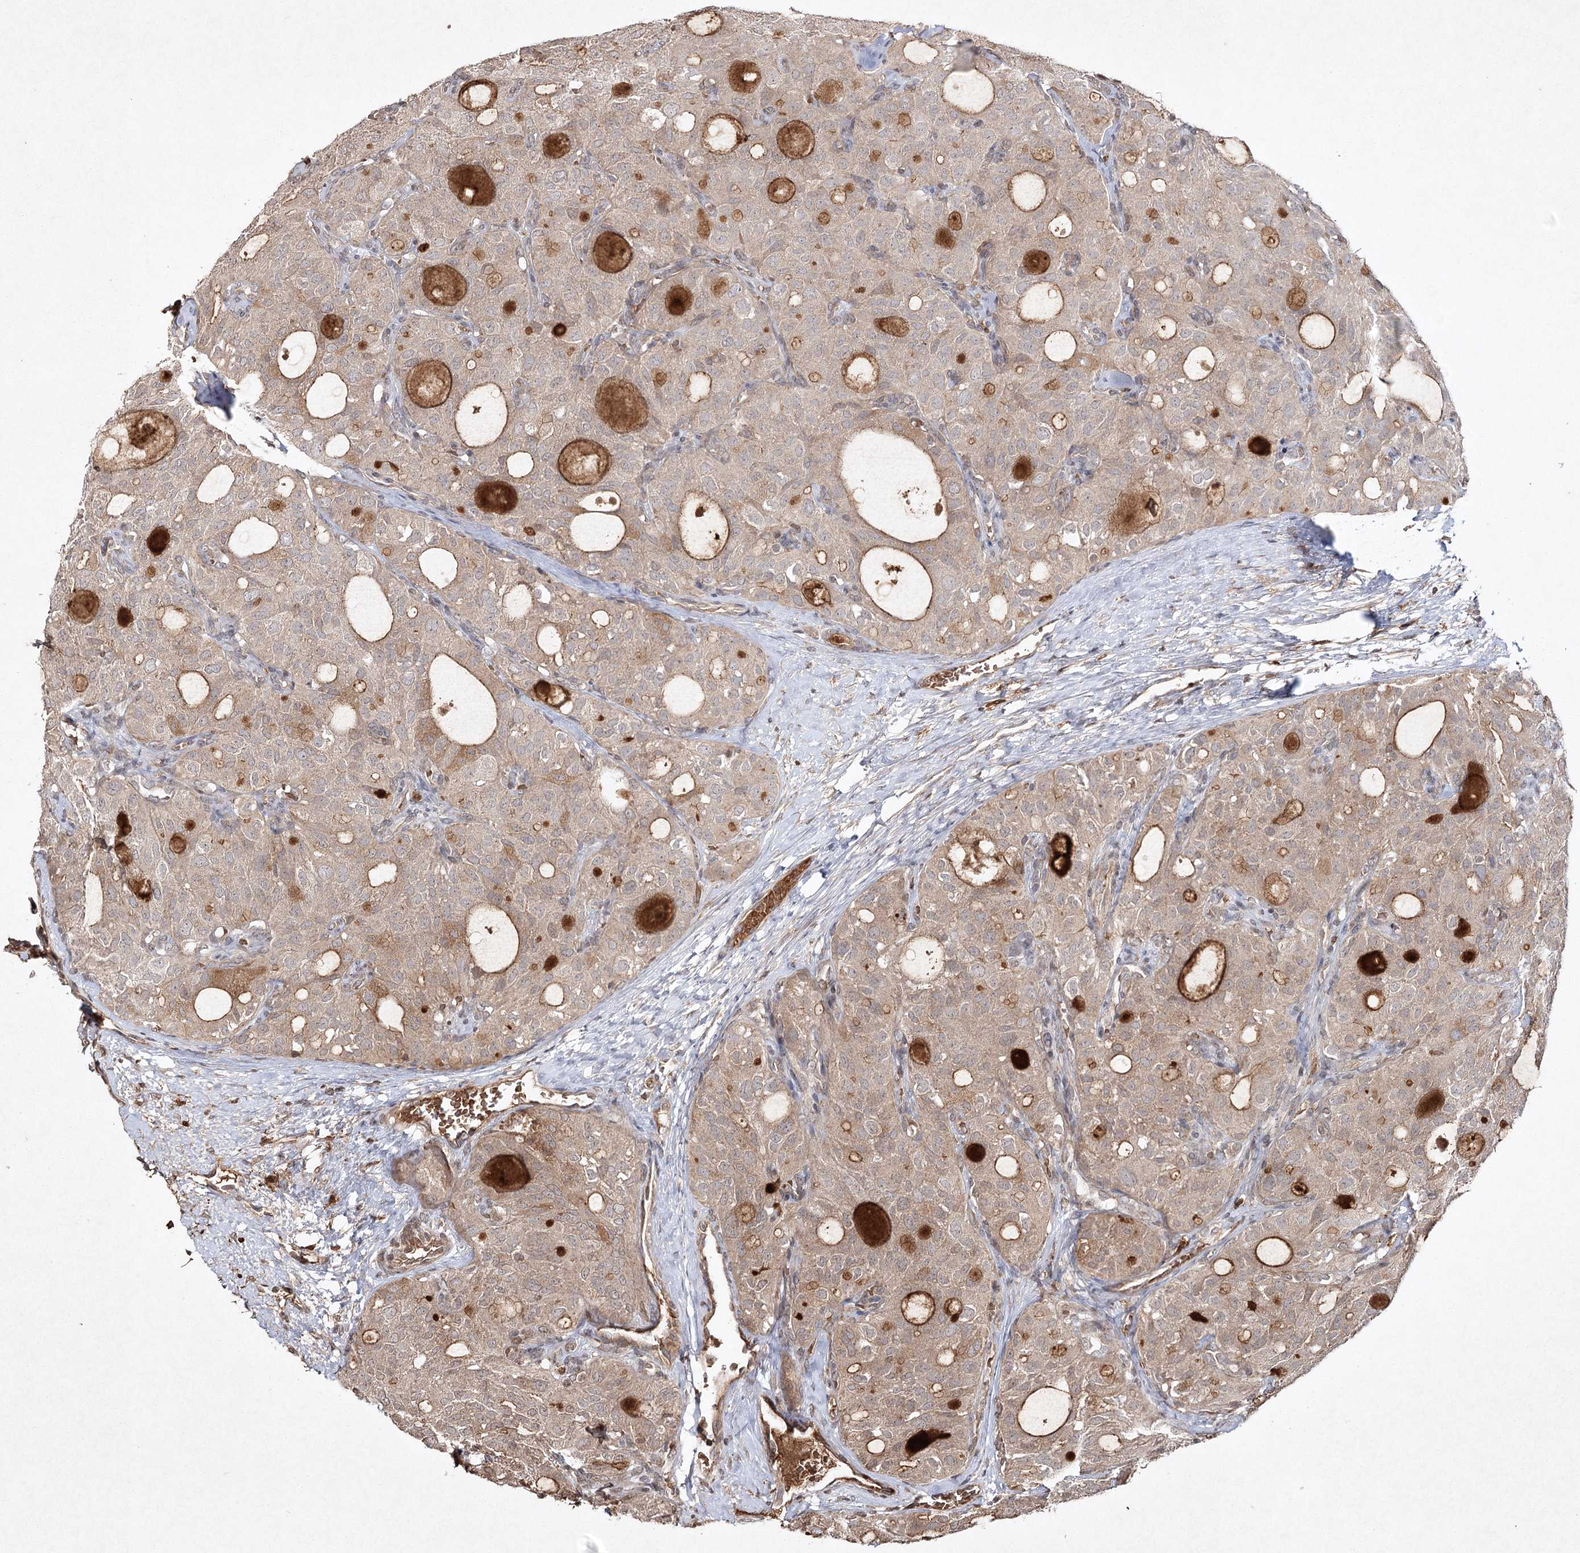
{"staining": {"intensity": "moderate", "quantity": "<25%", "location": "cytoplasmic/membranous"}, "tissue": "thyroid cancer", "cell_type": "Tumor cells", "image_type": "cancer", "snomed": [{"axis": "morphology", "description": "Follicular adenoma carcinoma, NOS"}, {"axis": "topography", "description": "Thyroid gland"}], "caption": "High-power microscopy captured an IHC image of follicular adenoma carcinoma (thyroid), revealing moderate cytoplasmic/membranous positivity in approximately <25% of tumor cells.", "gene": "CYP2B6", "patient": {"sex": "male", "age": 75}}